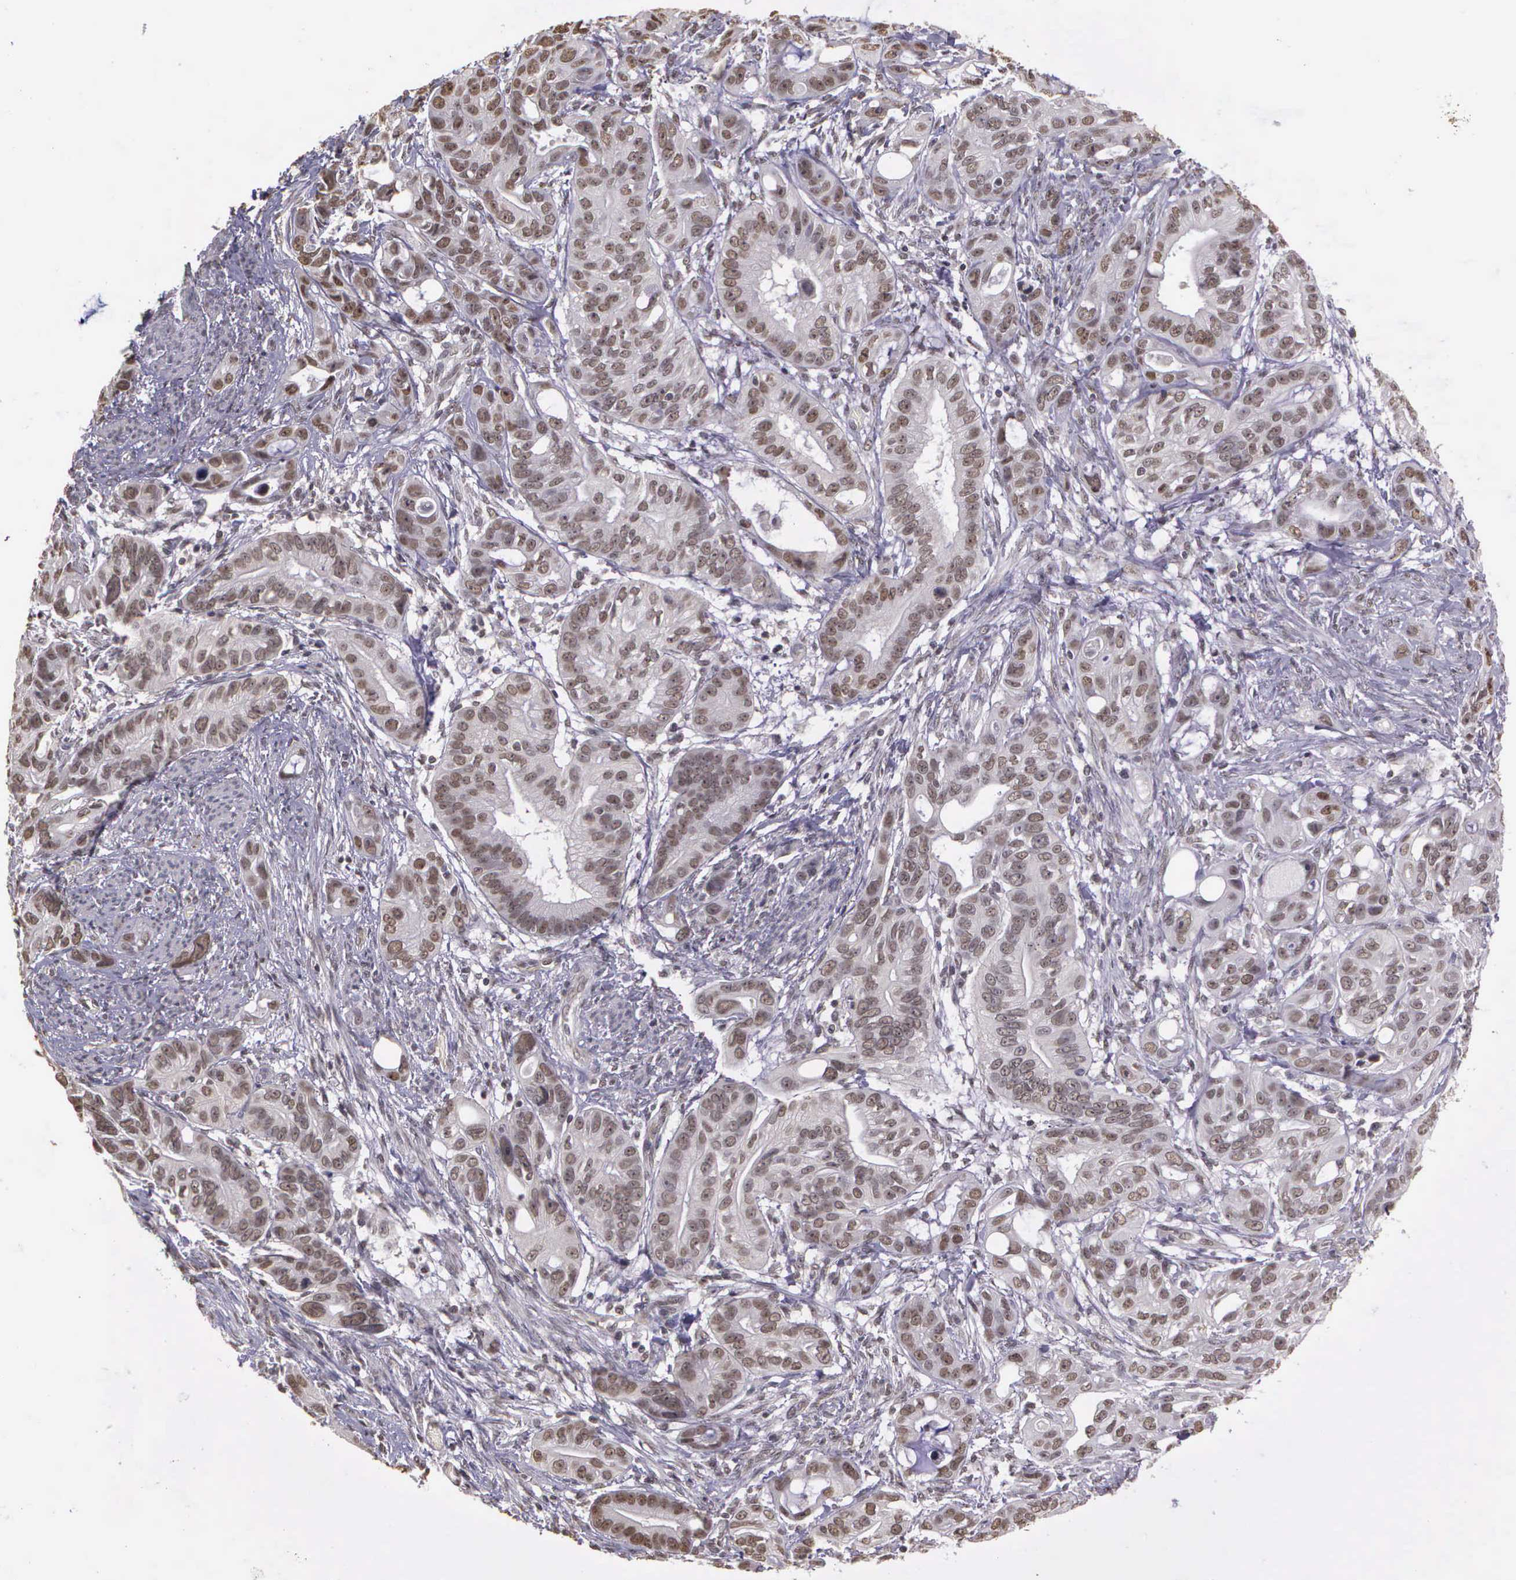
{"staining": {"intensity": "weak", "quantity": ">75%", "location": "nuclear"}, "tissue": "stomach cancer", "cell_type": "Tumor cells", "image_type": "cancer", "snomed": [{"axis": "morphology", "description": "Adenocarcinoma, NOS"}, {"axis": "topography", "description": "Stomach, upper"}], "caption": "Immunohistochemical staining of human stomach adenocarcinoma shows low levels of weak nuclear staining in approximately >75% of tumor cells.", "gene": "ARMCX5", "patient": {"sex": "male", "age": 47}}